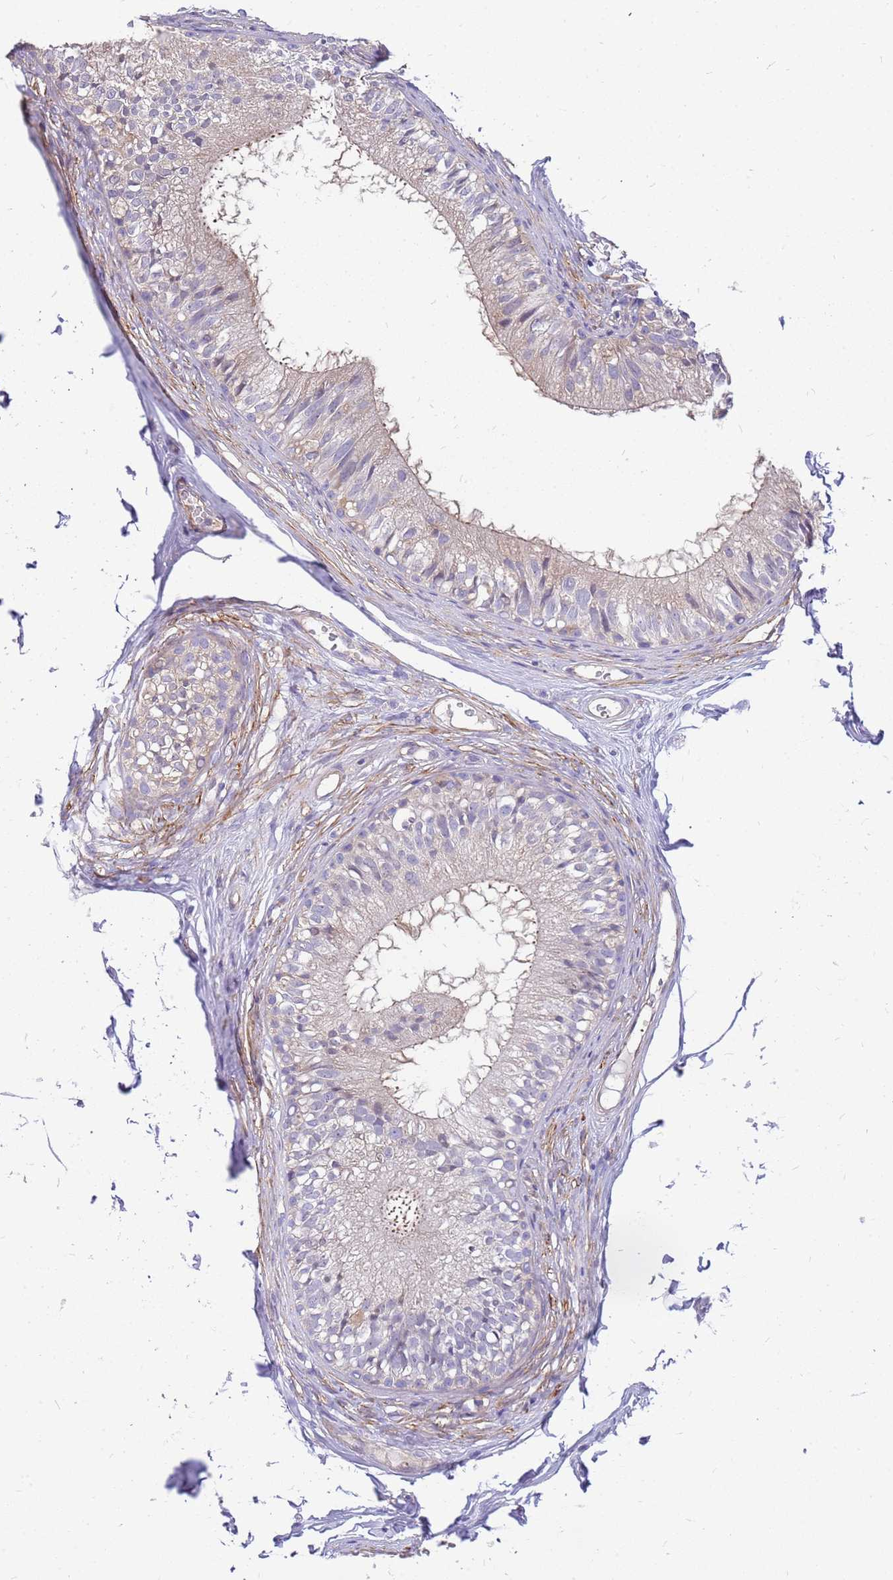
{"staining": {"intensity": "negative", "quantity": "none", "location": "none"}, "tissue": "epididymis", "cell_type": "Glandular cells", "image_type": "normal", "snomed": [{"axis": "morphology", "description": "Normal tissue, NOS"}, {"axis": "morphology", "description": "Seminoma in situ"}, {"axis": "topography", "description": "Testis"}, {"axis": "topography", "description": "Epididymis"}], "caption": "DAB (3,3'-diaminobenzidine) immunohistochemical staining of unremarkable human epididymis exhibits no significant staining in glandular cells.", "gene": "MVD", "patient": {"sex": "male", "age": 28}}